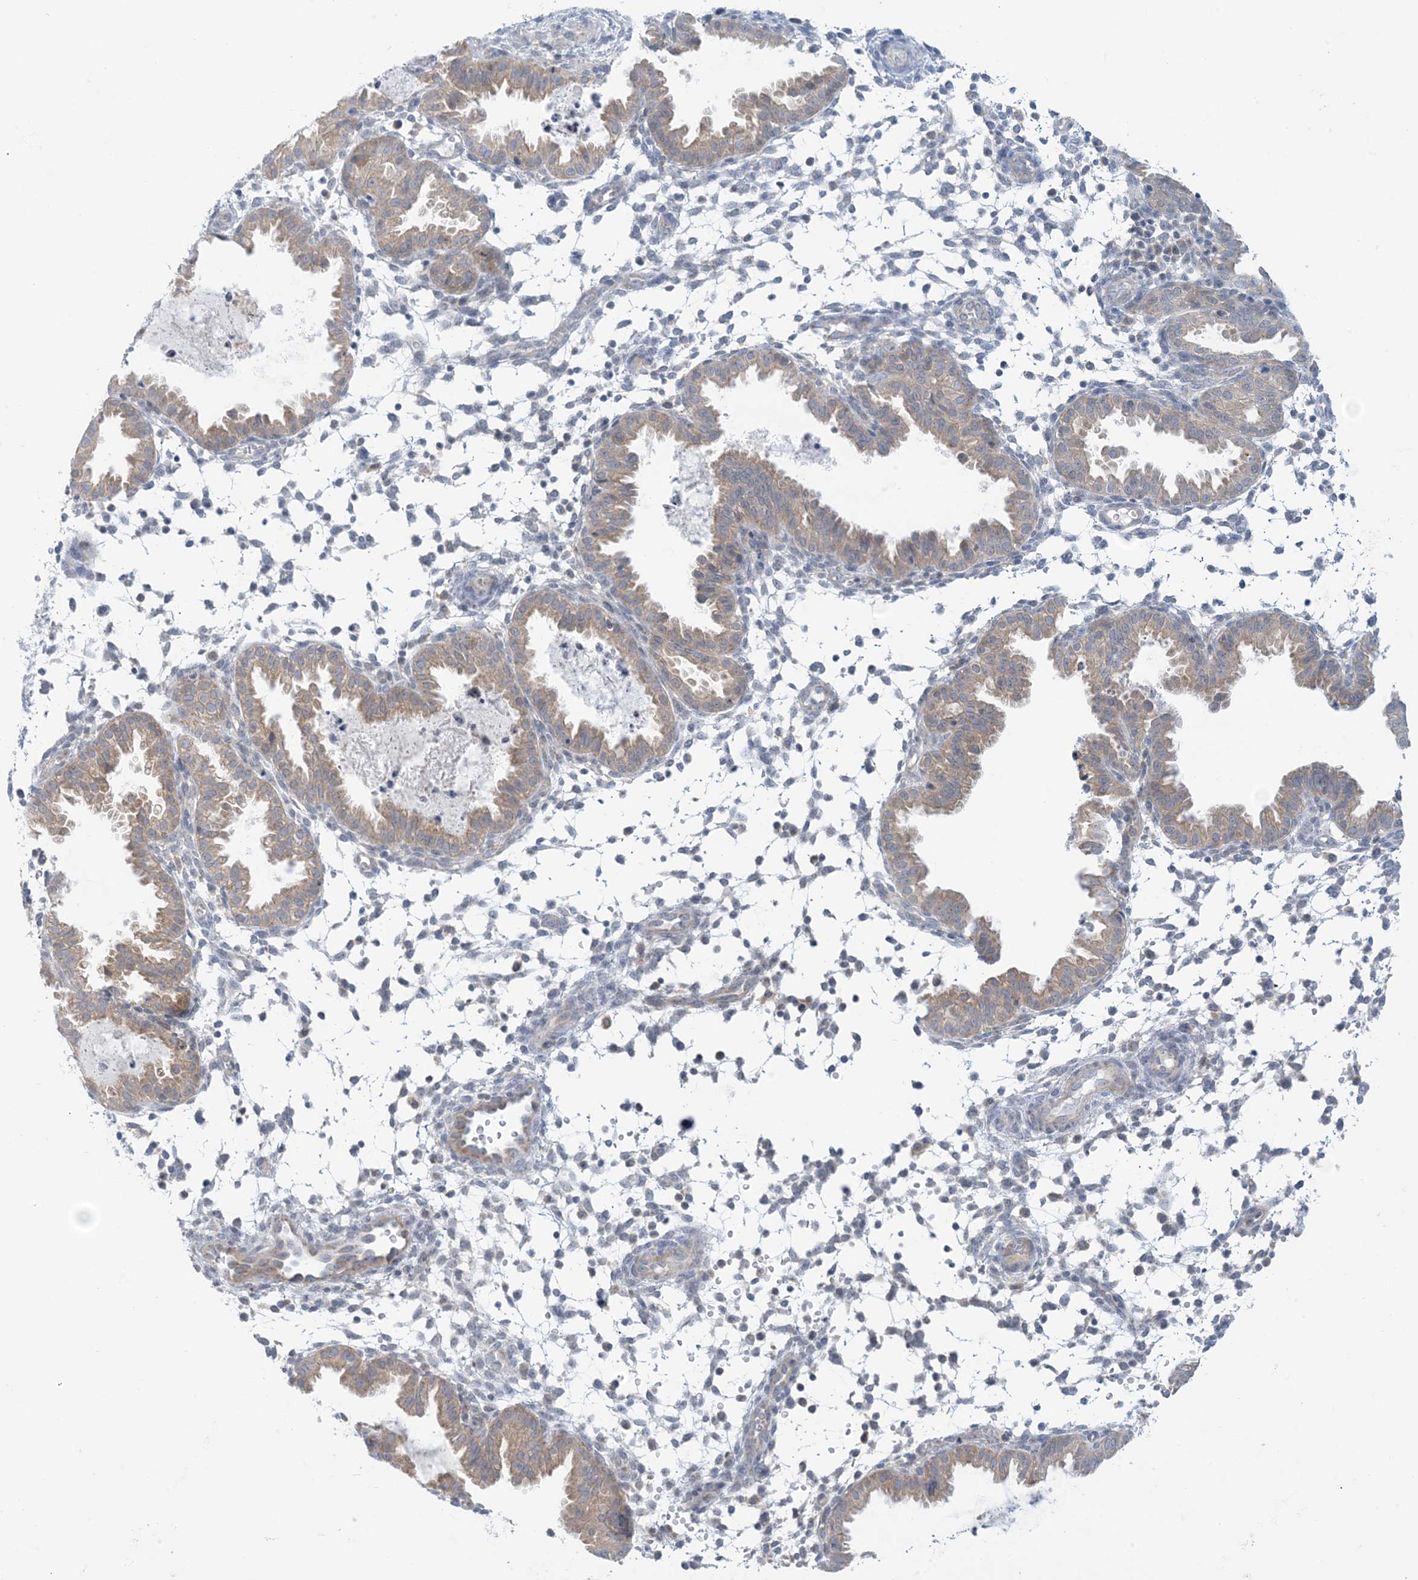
{"staining": {"intensity": "negative", "quantity": "none", "location": "none"}, "tissue": "endometrium", "cell_type": "Cells in endometrial stroma", "image_type": "normal", "snomed": [{"axis": "morphology", "description": "Normal tissue, NOS"}, {"axis": "topography", "description": "Endometrium"}], "caption": "A micrograph of human endometrium is negative for staining in cells in endometrial stroma. (Brightfield microscopy of DAB (3,3'-diaminobenzidine) immunohistochemistry at high magnification).", "gene": "MRPS18A", "patient": {"sex": "female", "age": 33}}